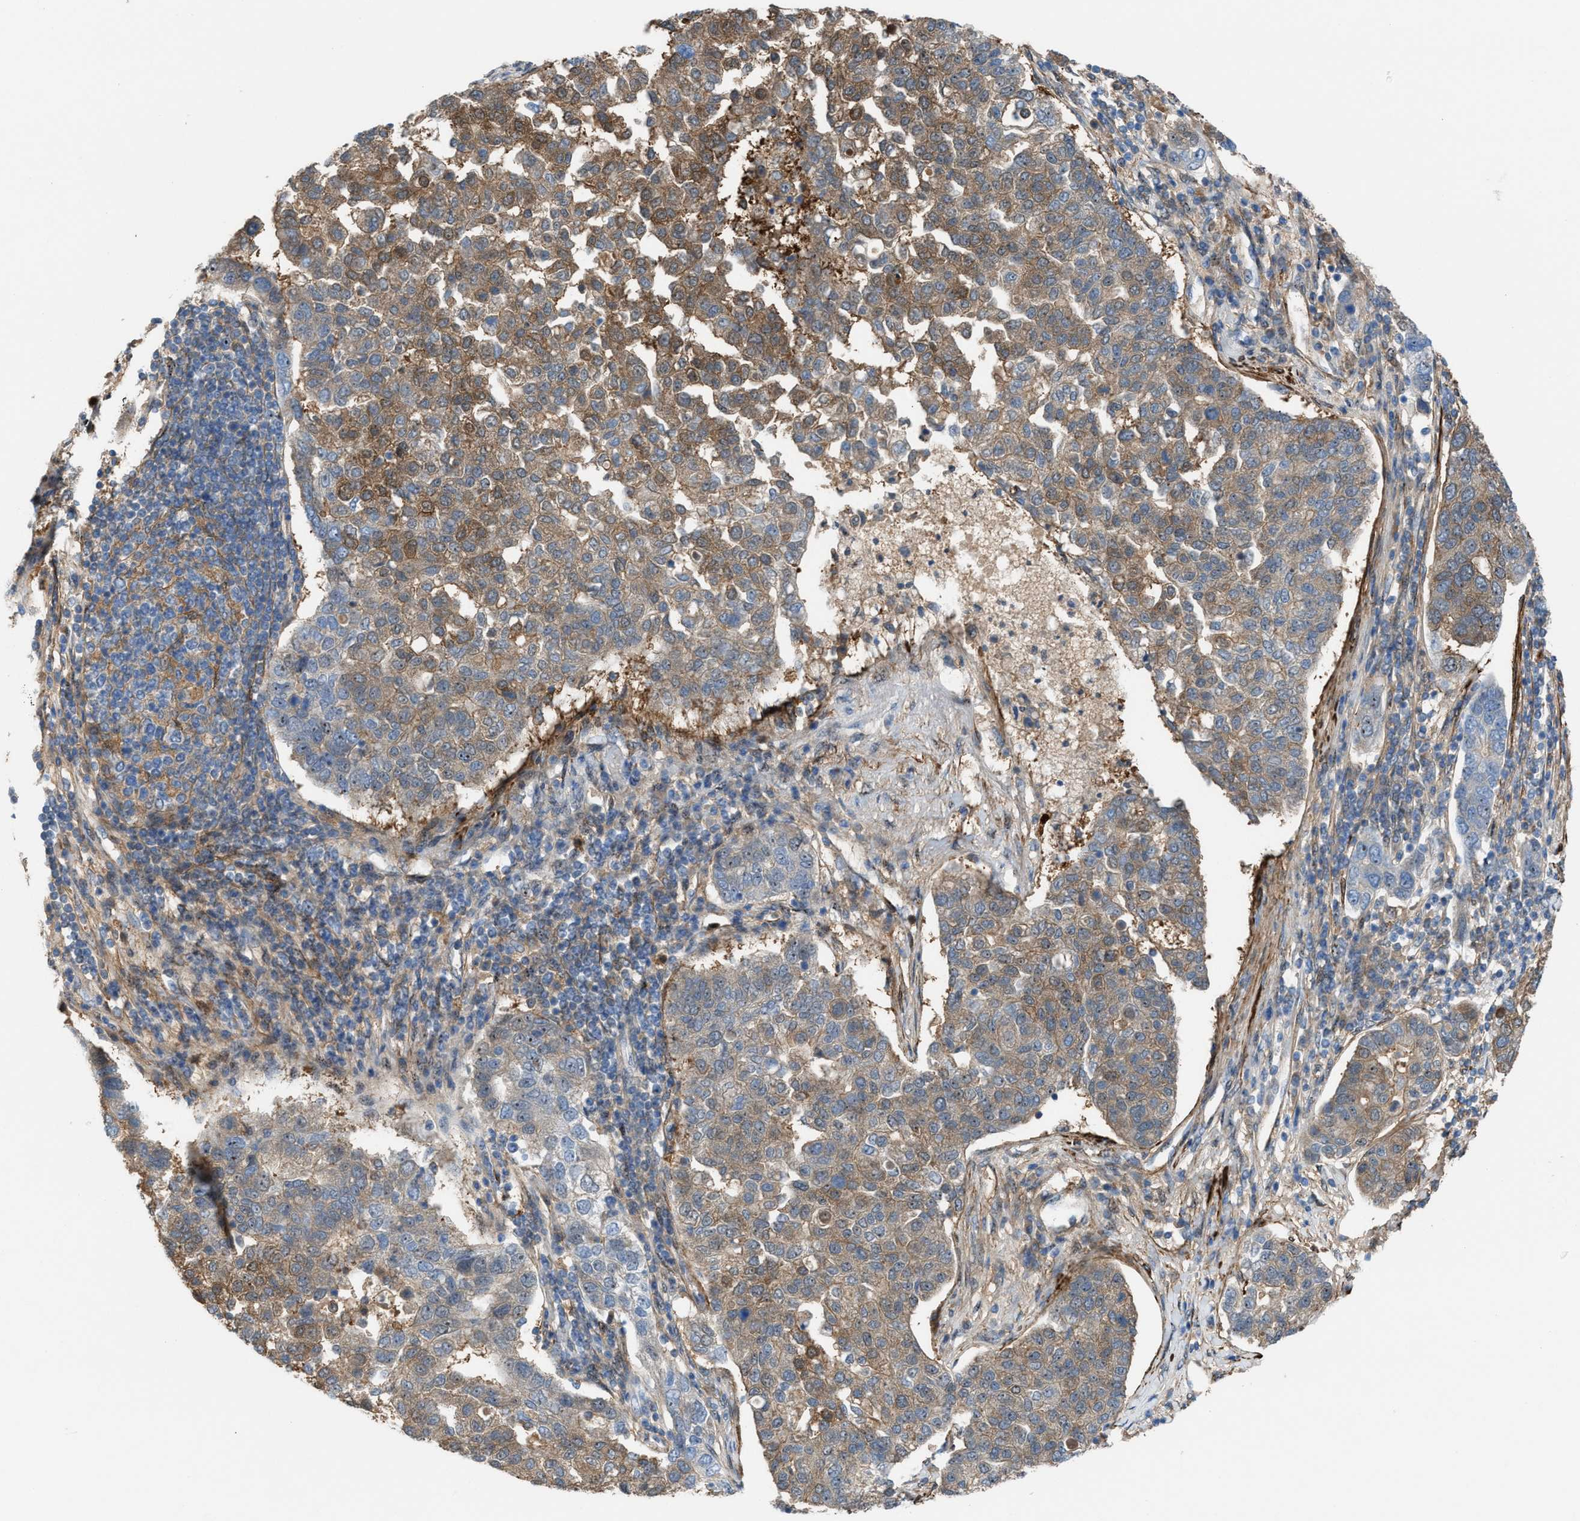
{"staining": {"intensity": "moderate", "quantity": "25%-75%", "location": "cytoplasmic/membranous"}, "tissue": "pancreatic cancer", "cell_type": "Tumor cells", "image_type": "cancer", "snomed": [{"axis": "morphology", "description": "Adenocarcinoma, NOS"}, {"axis": "topography", "description": "Pancreas"}], "caption": "Pancreatic adenocarcinoma was stained to show a protein in brown. There is medium levels of moderate cytoplasmic/membranous expression in about 25%-75% of tumor cells. The staining was performed using DAB (3,3'-diaminobenzidine), with brown indicating positive protein expression. Nuclei are stained blue with hematoxylin.", "gene": "NQO2", "patient": {"sex": "female", "age": 61}}